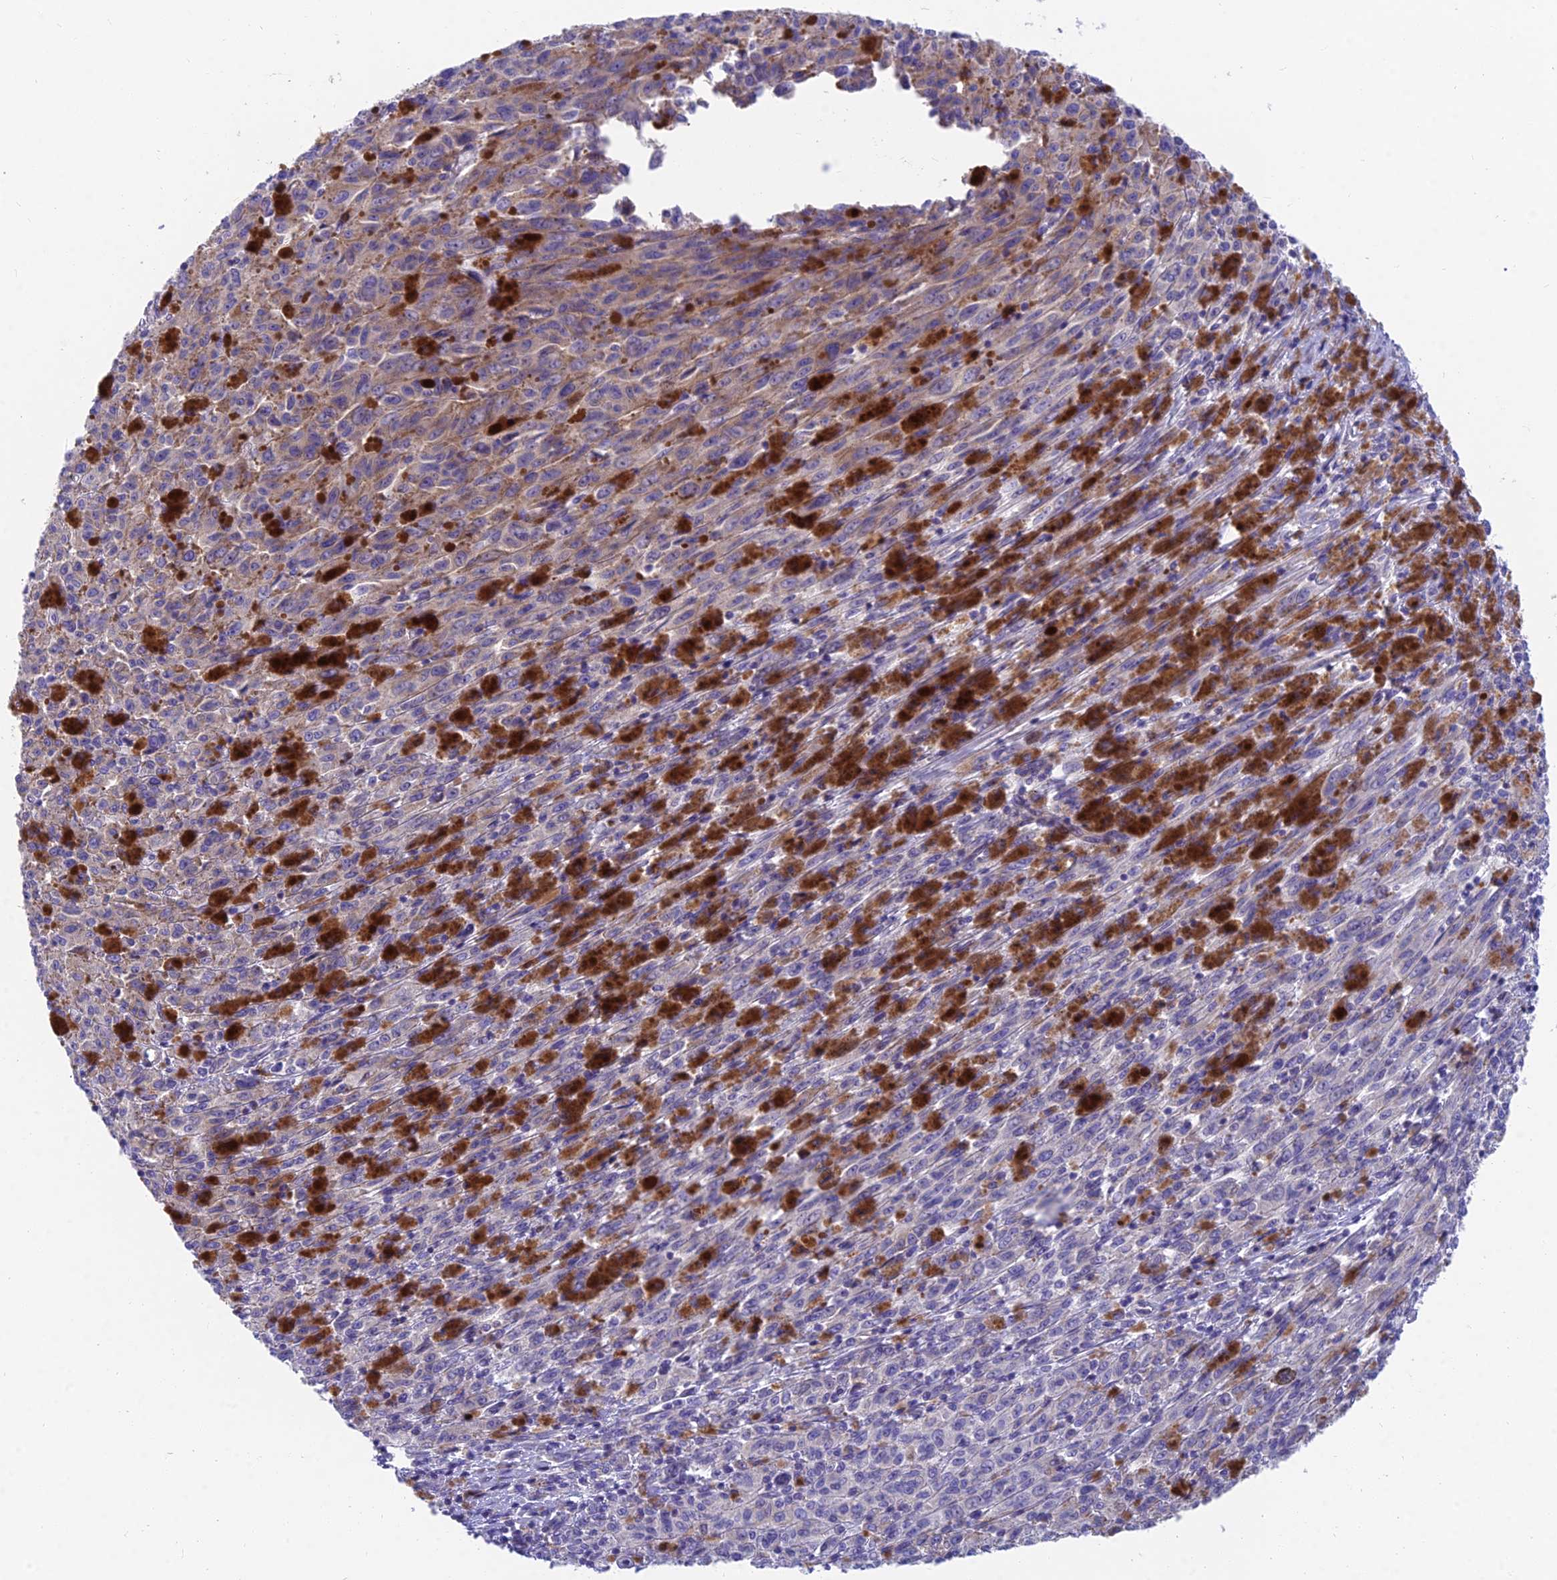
{"staining": {"intensity": "weak", "quantity": "25%-75%", "location": "cytoplasmic/membranous"}, "tissue": "melanoma", "cell_type": "Tumor cells", "image_type": "cancer", "snomed": [{"axis": "morphology", "description": "Malignant melanoma, NOS"}, {"axis": "topography", "description": "Skin"}], "caption": "Immunohistochemical staining of human malignant melanoma shows low levels of weak cytoplasmic/membranous positivity in approximately 25%-75% of tumor cells. (Stains: DAB (3,3'-diaminobenzidine) in brown, nuclei in blue, Microscopy: brightfield microscopy at high magnification).", "gene": "MVB12A", "patient": {"sex": "female", "age": 52}}